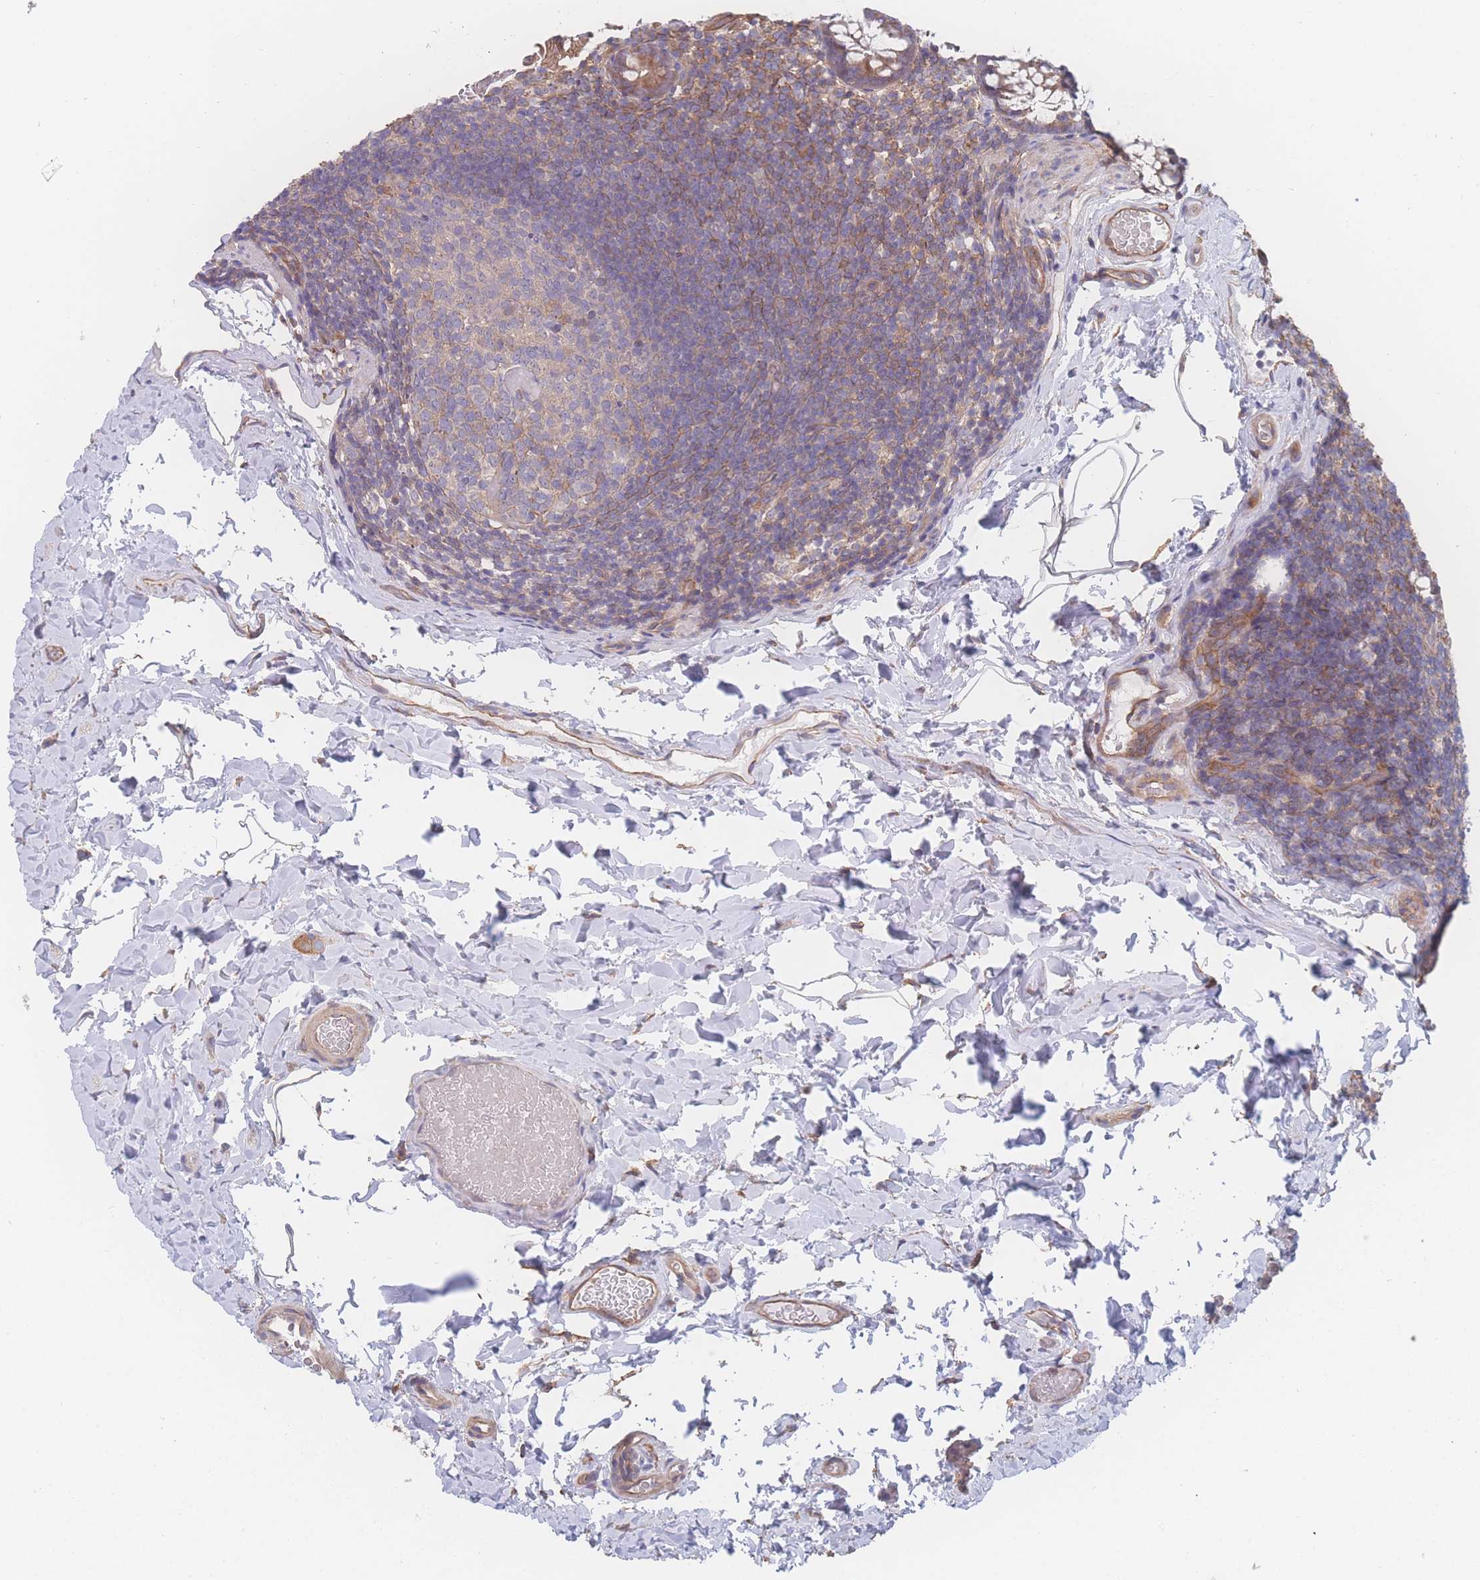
{"staining": {"intensity": "moderate", "quantity": ">75%", "location": "cytoplasmic/membranous"}, "tissue": "colon", "cell_type": "Endothelial cells", "image_type": "normal", "snomed": [{"axis": "morphology", "description": "Normal tissue, NOS"}, {"axis": "topography", "description": "Colon"}], "caption": "Immunohistochemical staining of normal colon demonstrates moderate cytoplasmic/membranous protein expression in approximately >75% of endothelial cells.", "gene": "CFAP97", "patient": {"sex": "male", "age": 46}}